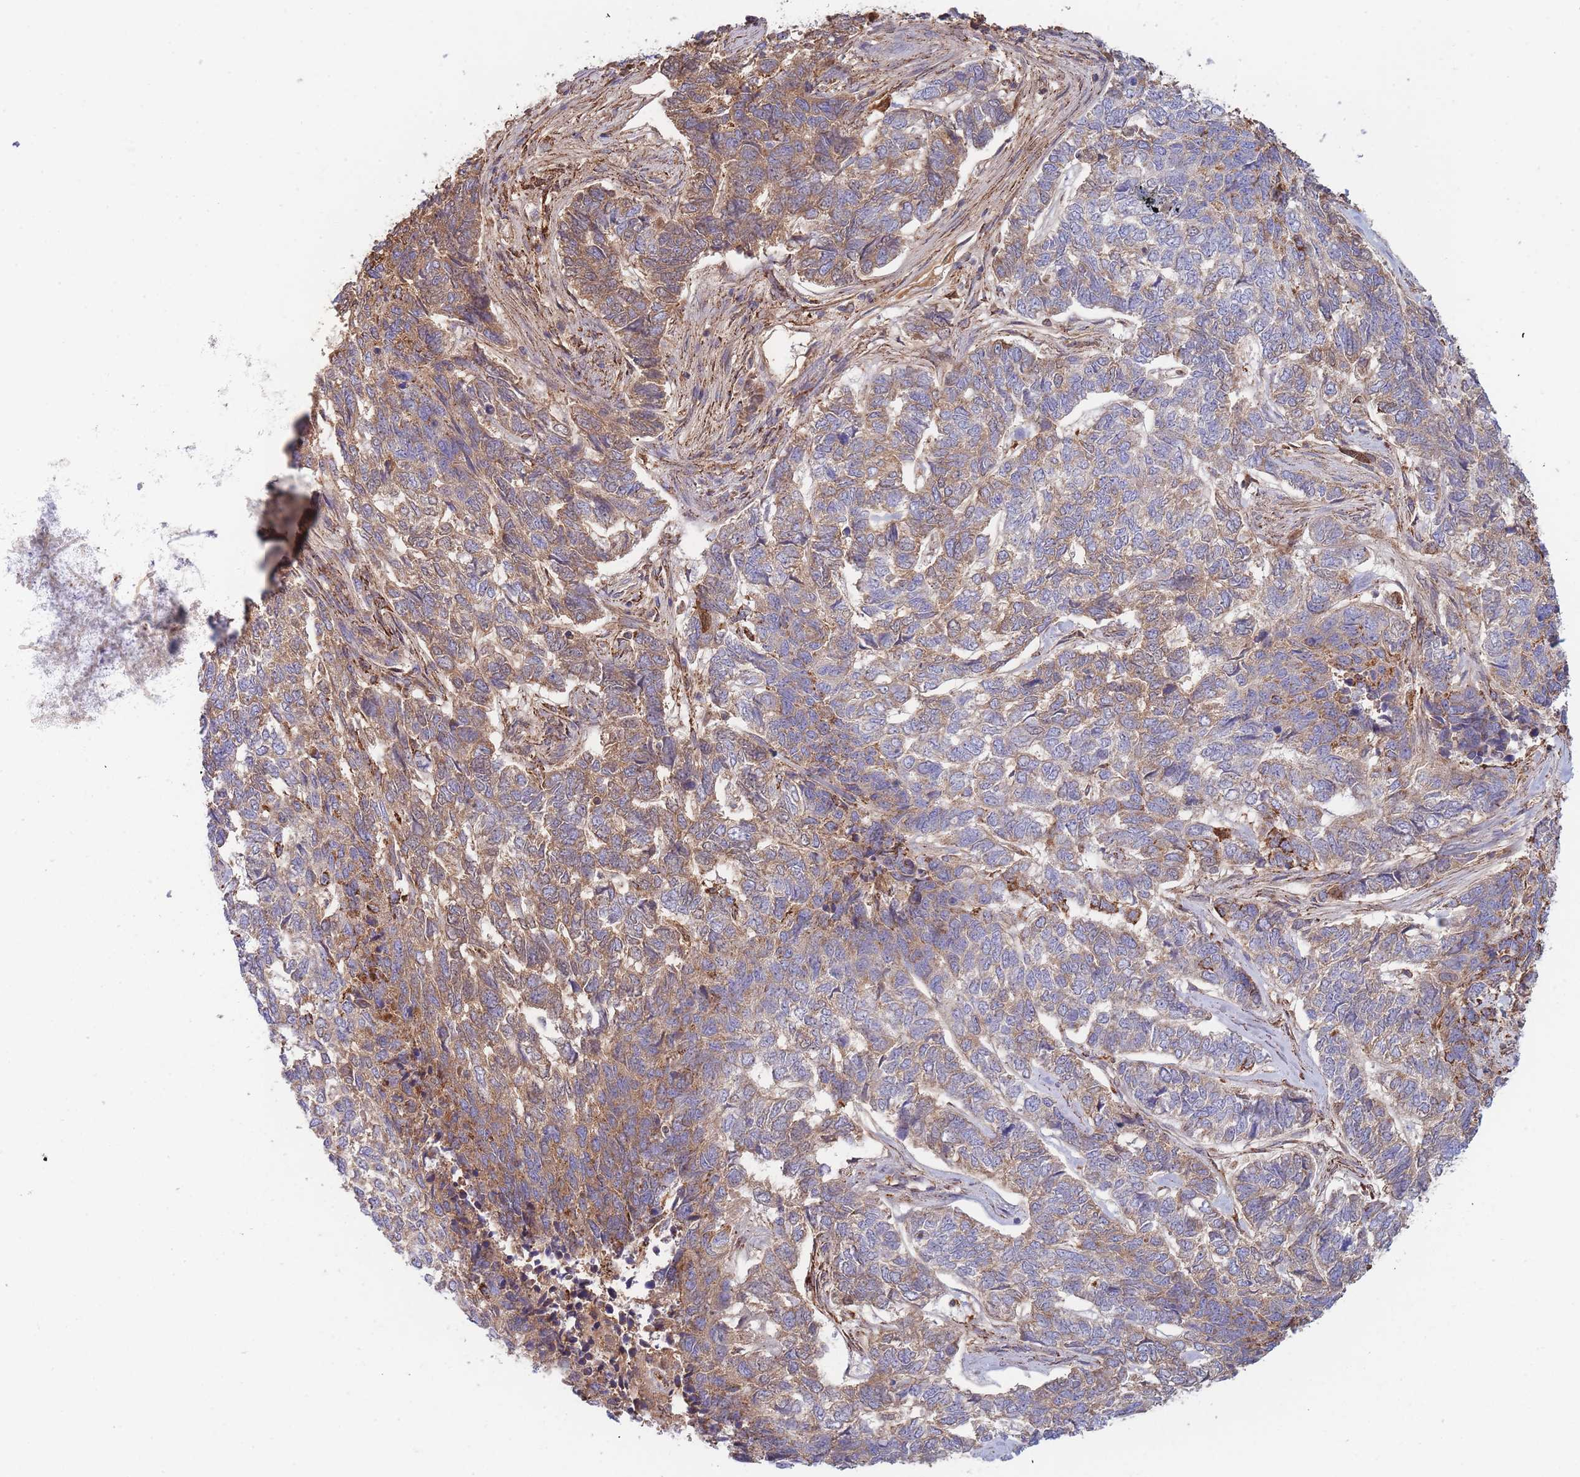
{"staining": {"intensity": "moderate", "quantity": "25%-75%", "location": "cytoplasmic/membranous"}, "tissue": "skin cancer", "cell_type": "Tumor cells", "image_type": "cancer", "snomed": [{"axis": "morphology", "description": "Basal cell carcinoma"}, {"axis": "topography", "description": "Skin"}], "caption": "Immunohistochemistry histopathology image of skin basal cell carcinoma stained for a protein (brown), which exhibits medium levels of moderate cytoplasmic/membranous positivity in about 25%-75% of tumor cells.", "gene": "MRPL17", "patient": {"sex": "female", "age": 65}}